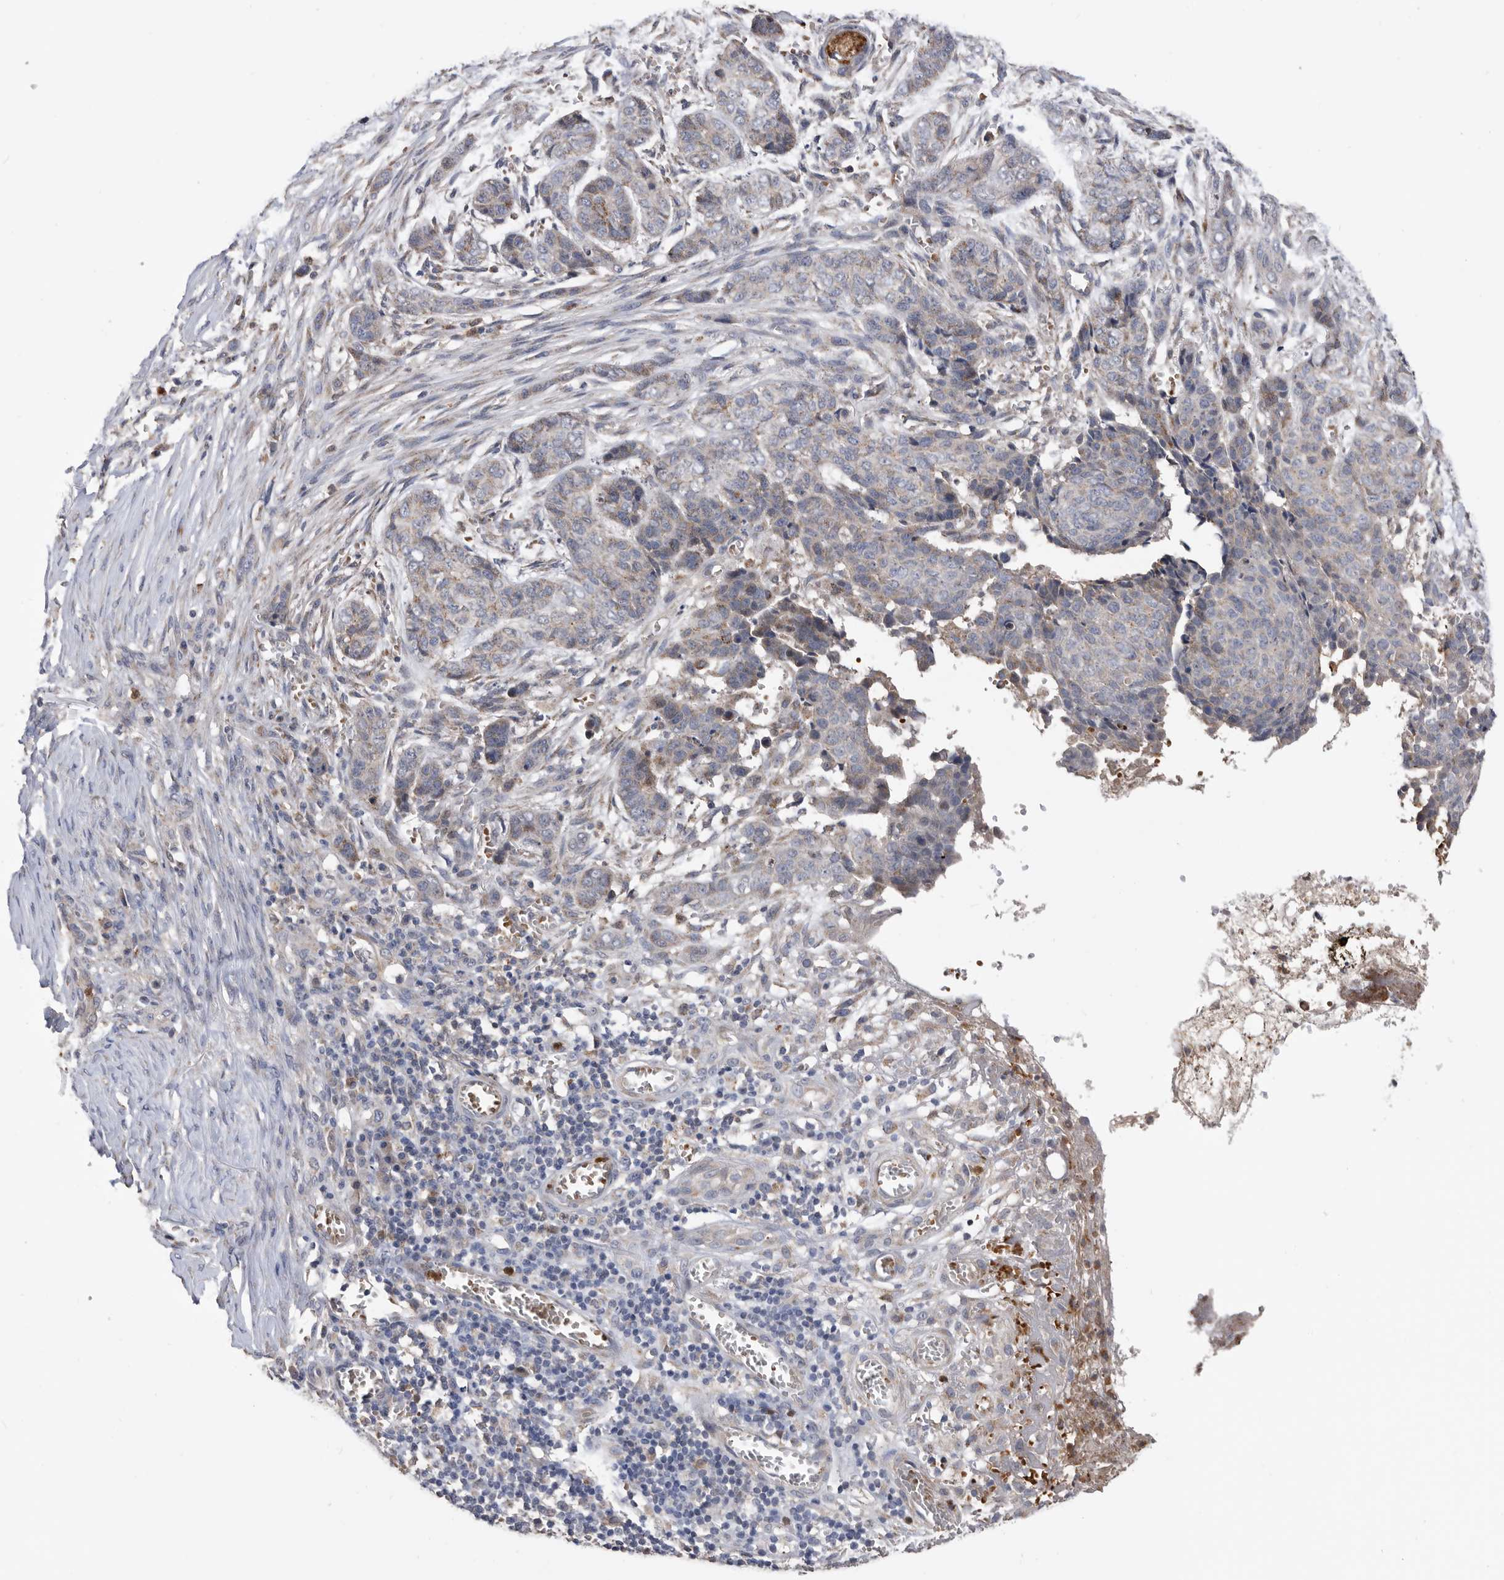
{"staining": {"intensity": "weak", "quantity": "25%-75%", "location": "cytoplasmic/membranous"}, "tissue": "skin cancer", "cell_type": "Tumor cells", "image_type": "cancer", "snomed": [{"axis": "morphology", "description": "Basal cell carcinoma"}, {"axis": "topography", "description": "Skin"}], "caption": "IHC histopathology image of human skin cancer stained for a protein (brown), which reveals low levels of weak cytoplasmic/membranous expression in approximately 25%-75% of tumor cells.", "gene": "CRISPLD2", "patient": {"sex": "female", "age": 64}}